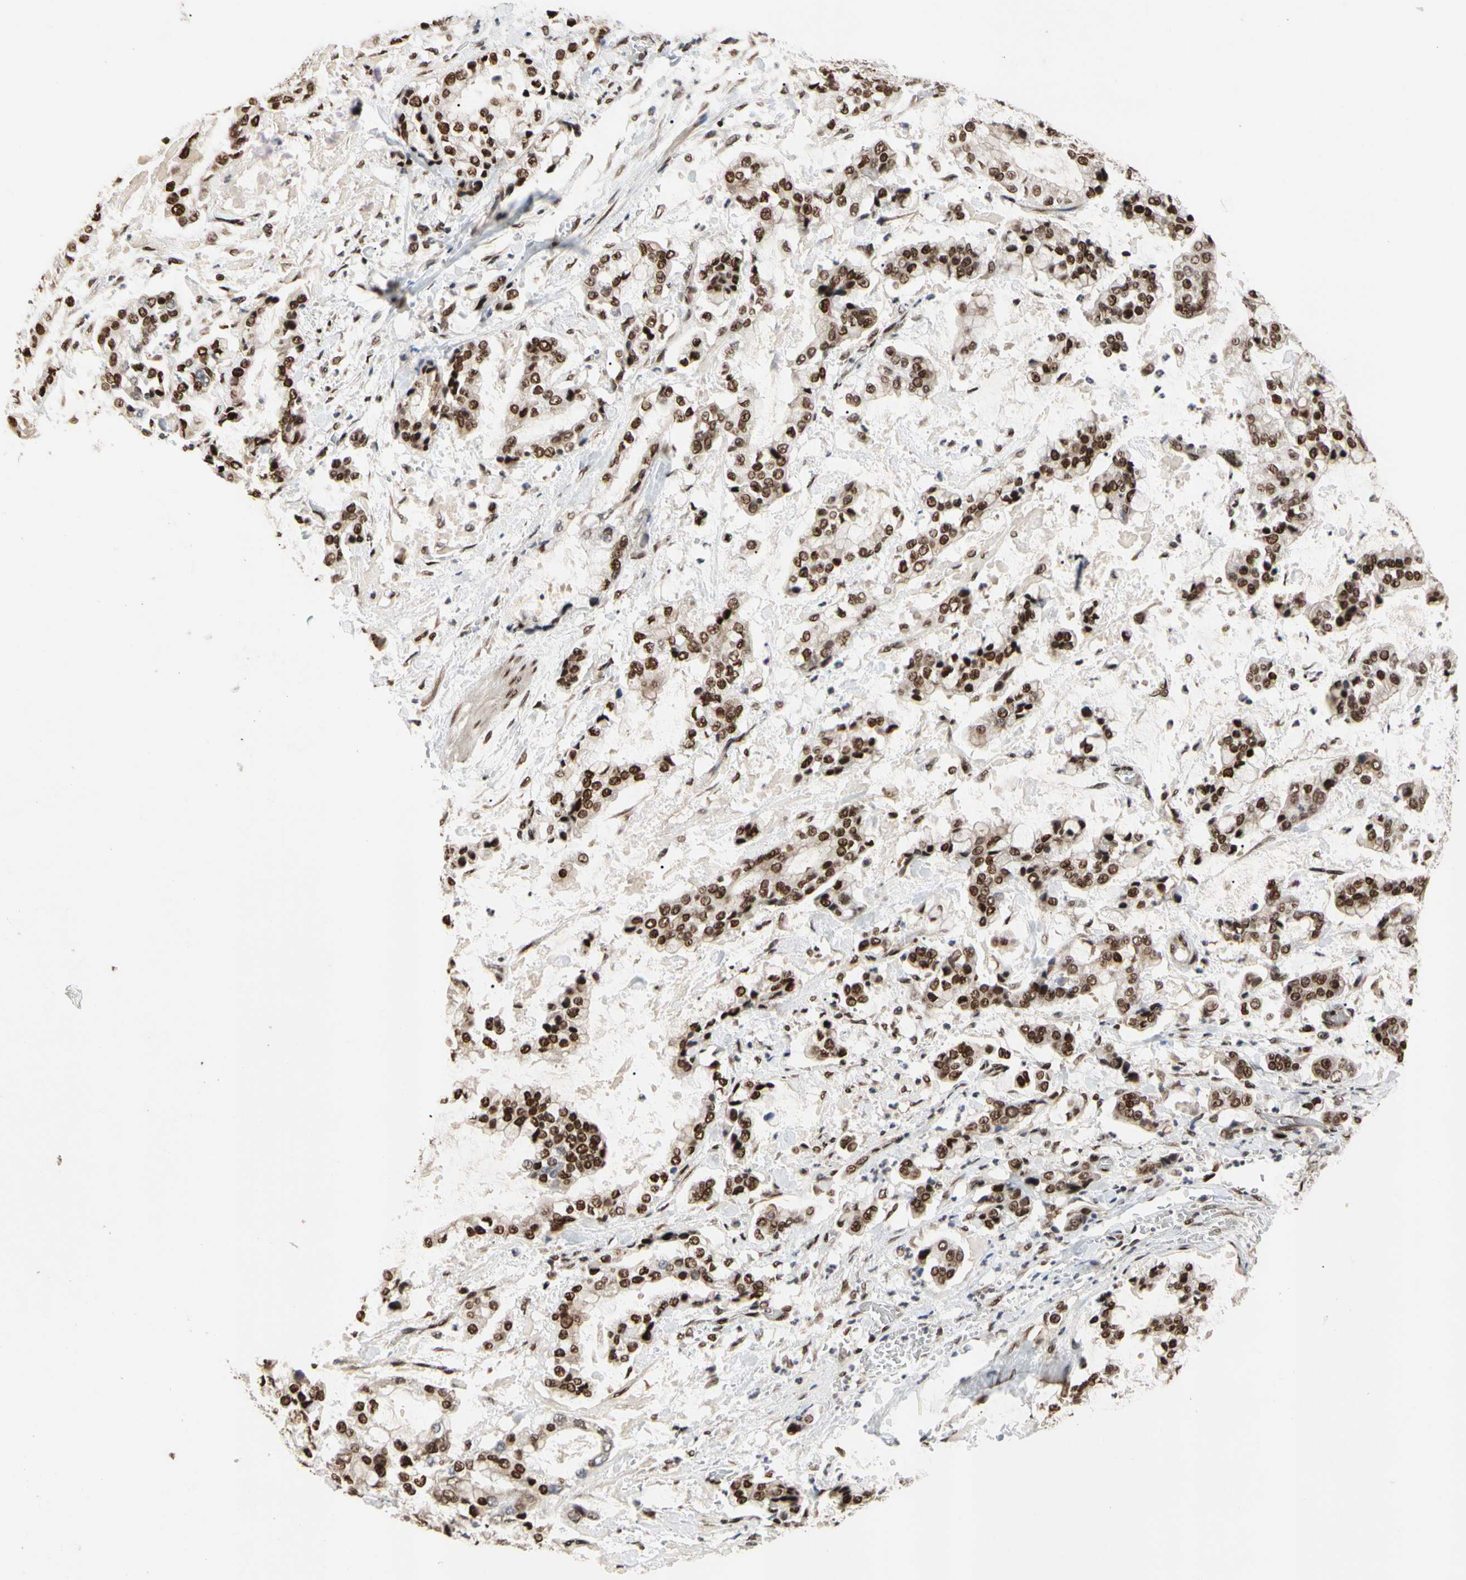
{"staining": {"intensity": "strong", "quantity": ">75%", "location": "nuclear"}, "tissue": "stomach cancer", "cell_type": "Tumor cells", "image_type": "cancer", "snomed": [{"axis": "morphology", "description": "Normal tissue, NOS"}, {"axis": "morphology", "description": "Adenocarcinoma, NOS"}, {"axis": "topography", "description": "Stomach, upper"}, {"axis": "topography", "description": "Stomach"}], "caption": "This histopathology image exhibits immunohistochemistry staining of stomach cancer, with high strong nuclear positivity in approximately >75% of tumor cells.", "gene": "FAM98B", "patient": {"sex": "male", "age": 76}}